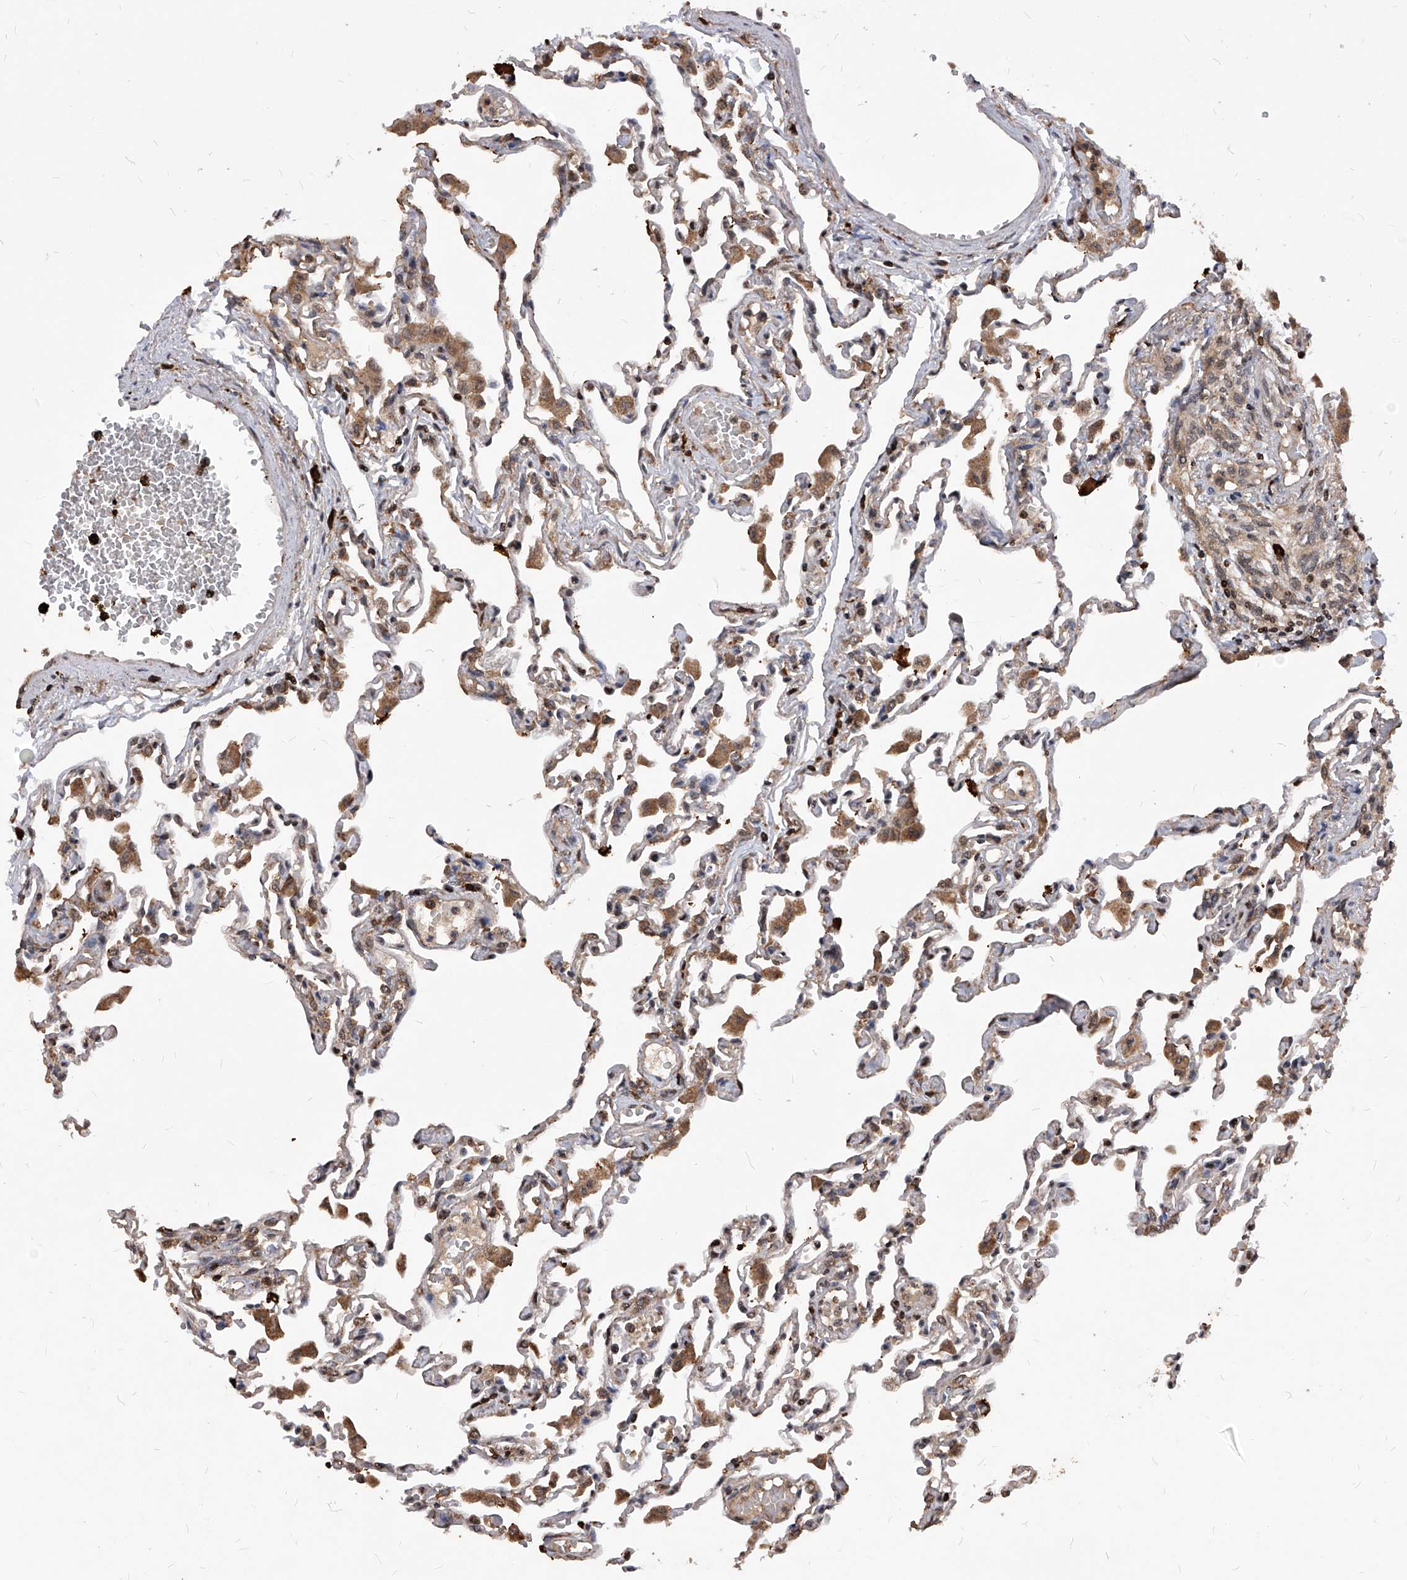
{"staining": {"intensity": "moderate", "quantity": "25%-75%", "location": "cytoplasmic/membranous"}, "tissue": "lung", "cell_type": "Alveolar cells", "image_type": "normal", "snomed": [{"axis": "morphology", "description": "Normal tissue, NOS"}, {"axis": "topography", "description": "Bronchus"}, {"axis": "topography", "description": "Lung"}], "caption": "Immunohistochemistry histopathology image of normal lung: lung stained using immunohistochemistry demonstrates medium levels of moderate protein expression localized specifically in the cytoplasmic/membranous of alveolar cells, appearing as a cytoplasmic/membranous brown color.", "gene": "ID1", "patient": {"sex": "female", "age": 49}}